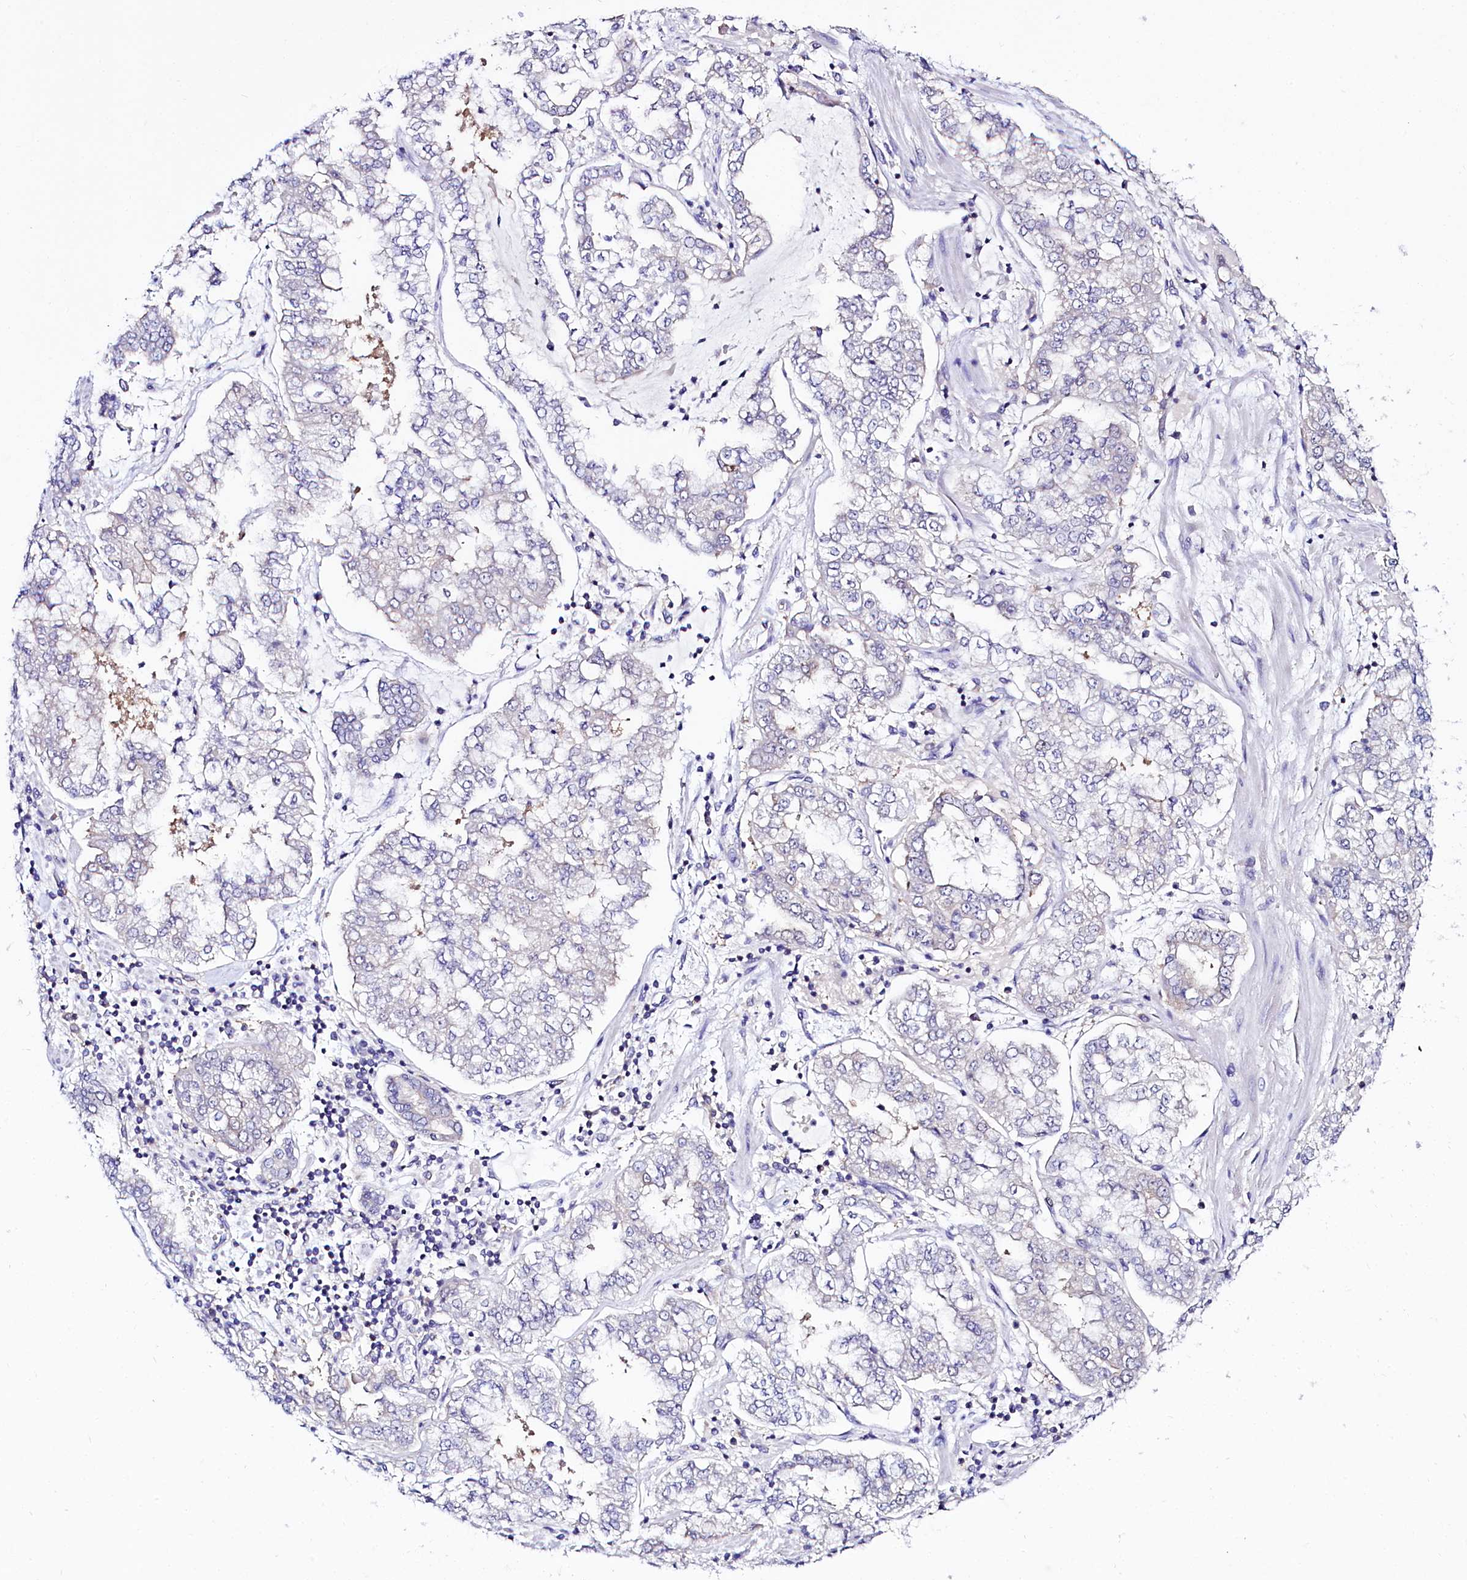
{"staining": {"intensity": "negative", "quantity": "none", "location": "none"}, "tissue": "stomach cancer", "cell_type": "Tumor cells", "image_type": "cancer", "snomed": [{"axis": "morphology", "description": "Adenocarcinoma, NOS"}, {"axis": "topography", "description": "Stomach"}], "caption": "Tumor cells show no significant positivity in stomach adenocarcinoma. The staining was performed using DAB (3,3'-diaminobenzidine) to visualize the protein expression in brown, while the nuclei were stained in blue with hematoxylin (Magnification: 20x).", "gene": "ABHD5", "patient": {"sex": "male", "age": 76}}